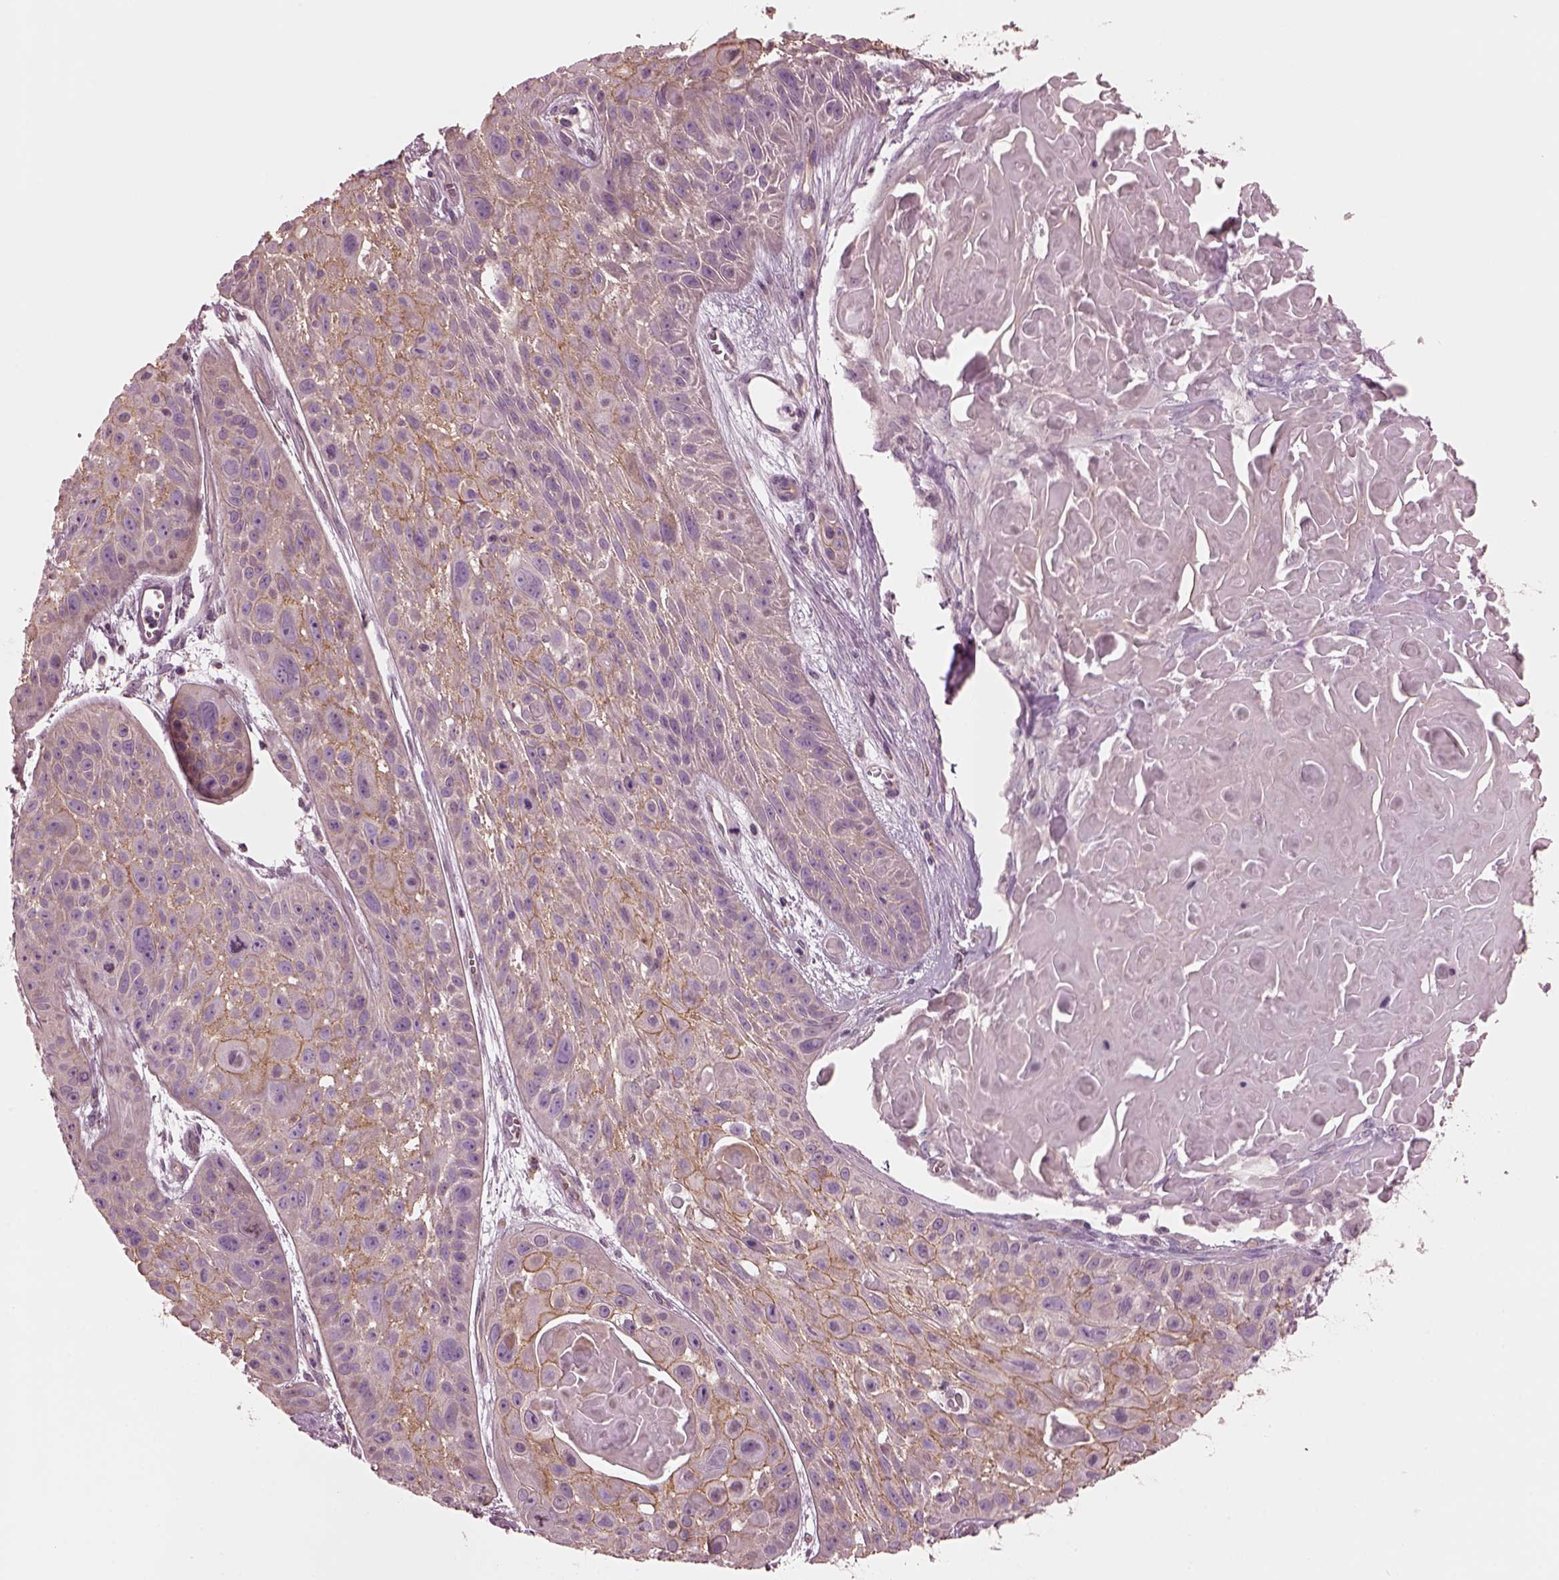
{"staining": {"intensity": "moderate", "quantity": ">75%", "location": "cytoplasmic/membranous"}, "tissue": "skin cancer", "cell_type": "Tumor cells", "image_type": "cancer", "snomed": [{"axis": "morphology", "description": "Squamous cell carcinoma, NOS"}, {"axis": "topography", "description": "Skin"}, {"axis": "topography", "description": "Anal"}], "caption": "Brown immunohistochemical staining in human skin squamous cell carcinoma reveals moderate cytoplasmic/membranous expression in about >75% of tumor cells.", "gene": "ODAD1", "patient": {"sex": "female", "age": 75}}